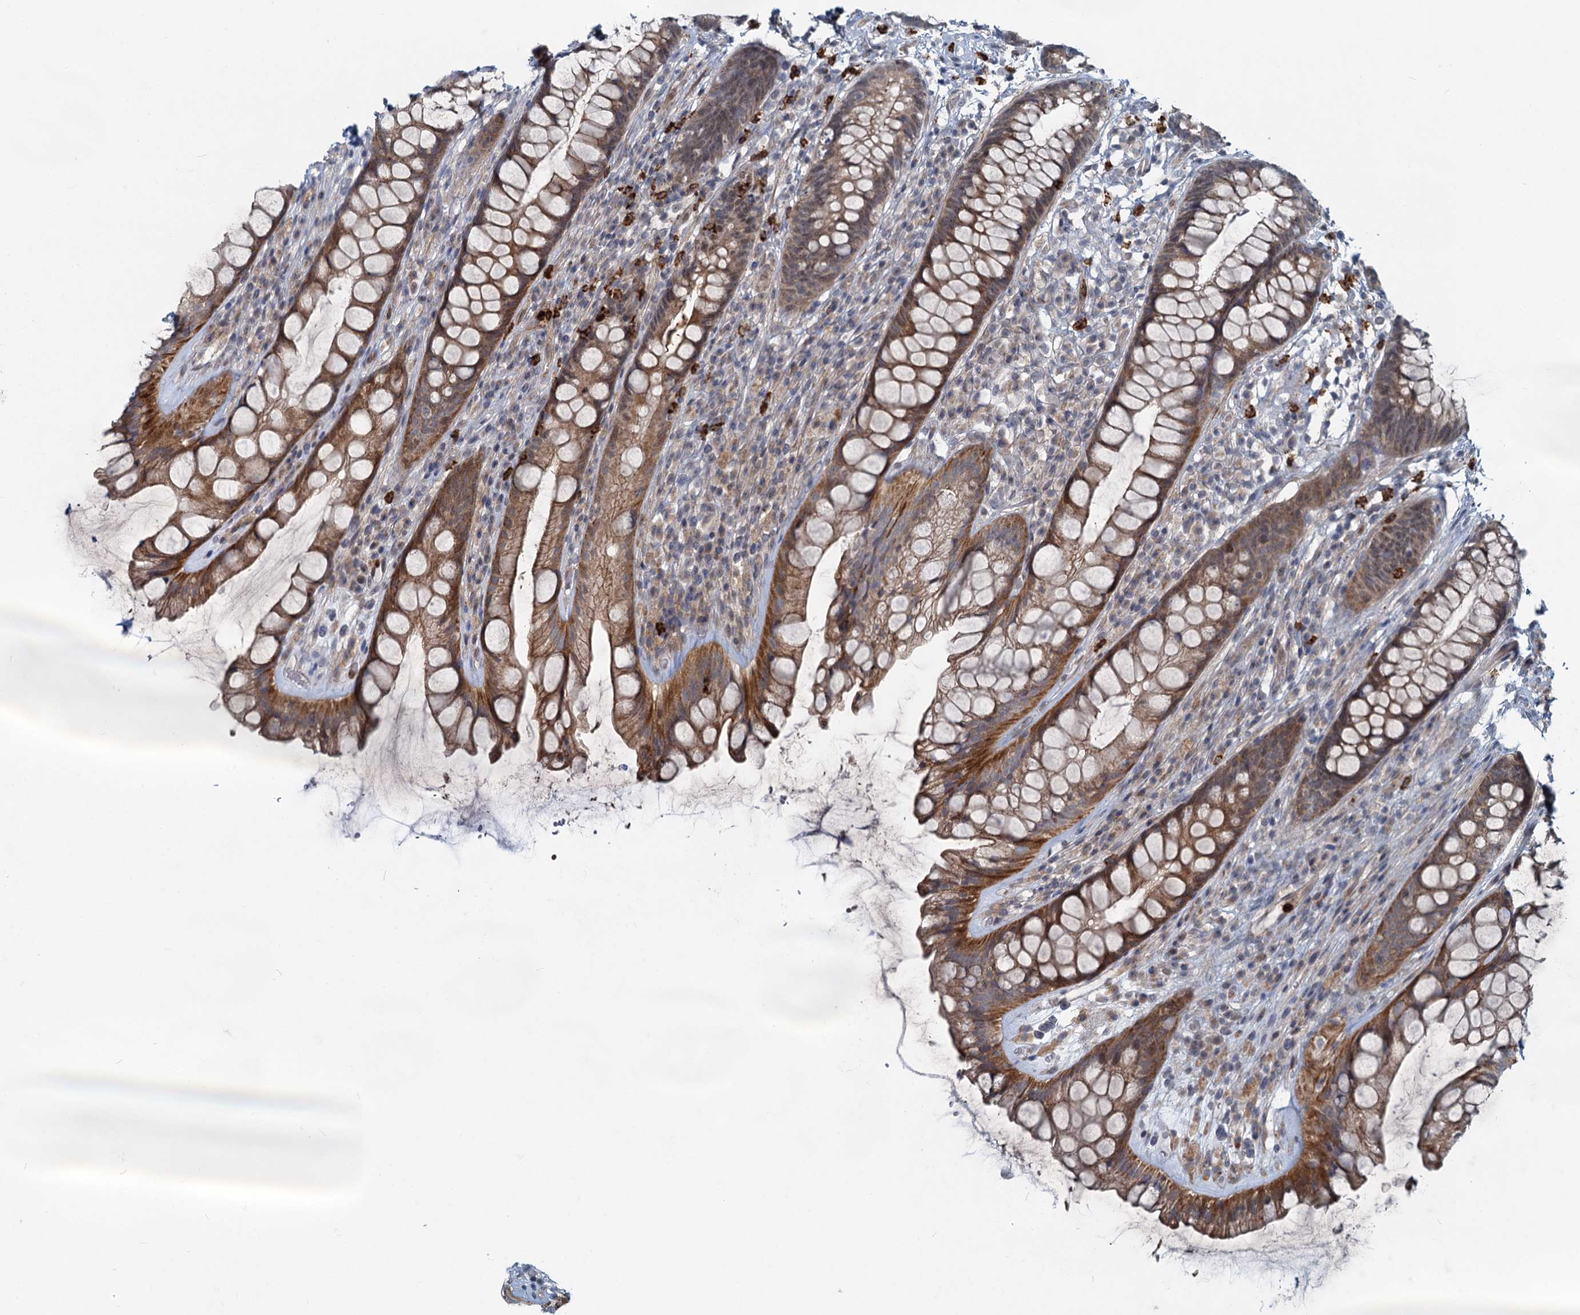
{"staining": {"intensity": "moderate", "quantity": ">75%", "location": "cytoplasmic/membranous"}, "tissue": "rectum", "cell_type": "Glandular cells", "image_type": "normal", "snomed": [{"axis": "morphology", "description": "Normal tissue, NOS"}, {"axis": "topography", "description": "Rectum"}], "caption": "Rectum stained with DAB (3,3'-diaminobenzidine) IHC demonstrates medium levels of moderate cytoplasmic/membranous positivity in approximately >75% of glandular cells. The staining is performed using DAB (3,3'-diaminobenzidine) brown chromogen to label protein expression. The nuclei are counter-stained blue using hematoxylin.", "gene": "ADCY2", "patient": {"sex": "male", "age": 74}}